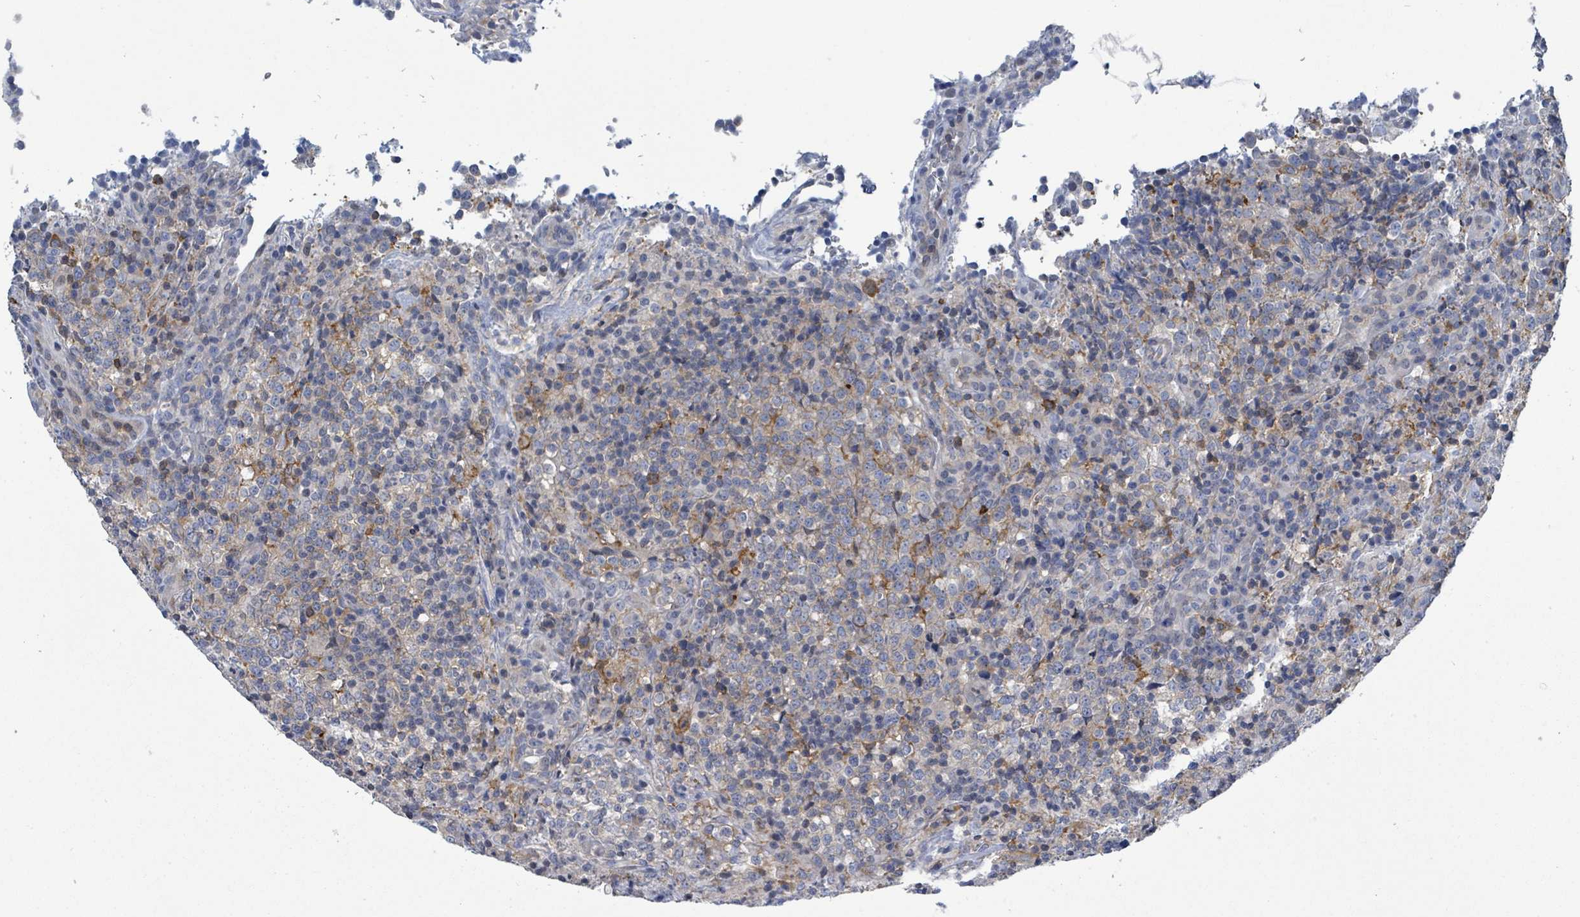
{"staining": {"intensity": "moderate", "quantity": "<25%", "location": "cytoplasmic/membranous"}, "tissue": "lymphoma", "cell_type": "Tumor cells", "image_type": "cancer", "snomed": [{"axis": "morphology", "description": "Malignant lymphoma, non-Hodgkin's type, High grade"}, {"axis": "topography", "description": "Lymph node"}], "caption": "IHC (DAB) staining of lymphoma exhibits moderate cytoplasmic/membranous protein staining in about <25% of tumor cells.", "gene": "DGKZ", "patient": {"sex": "male", "age": 54}}